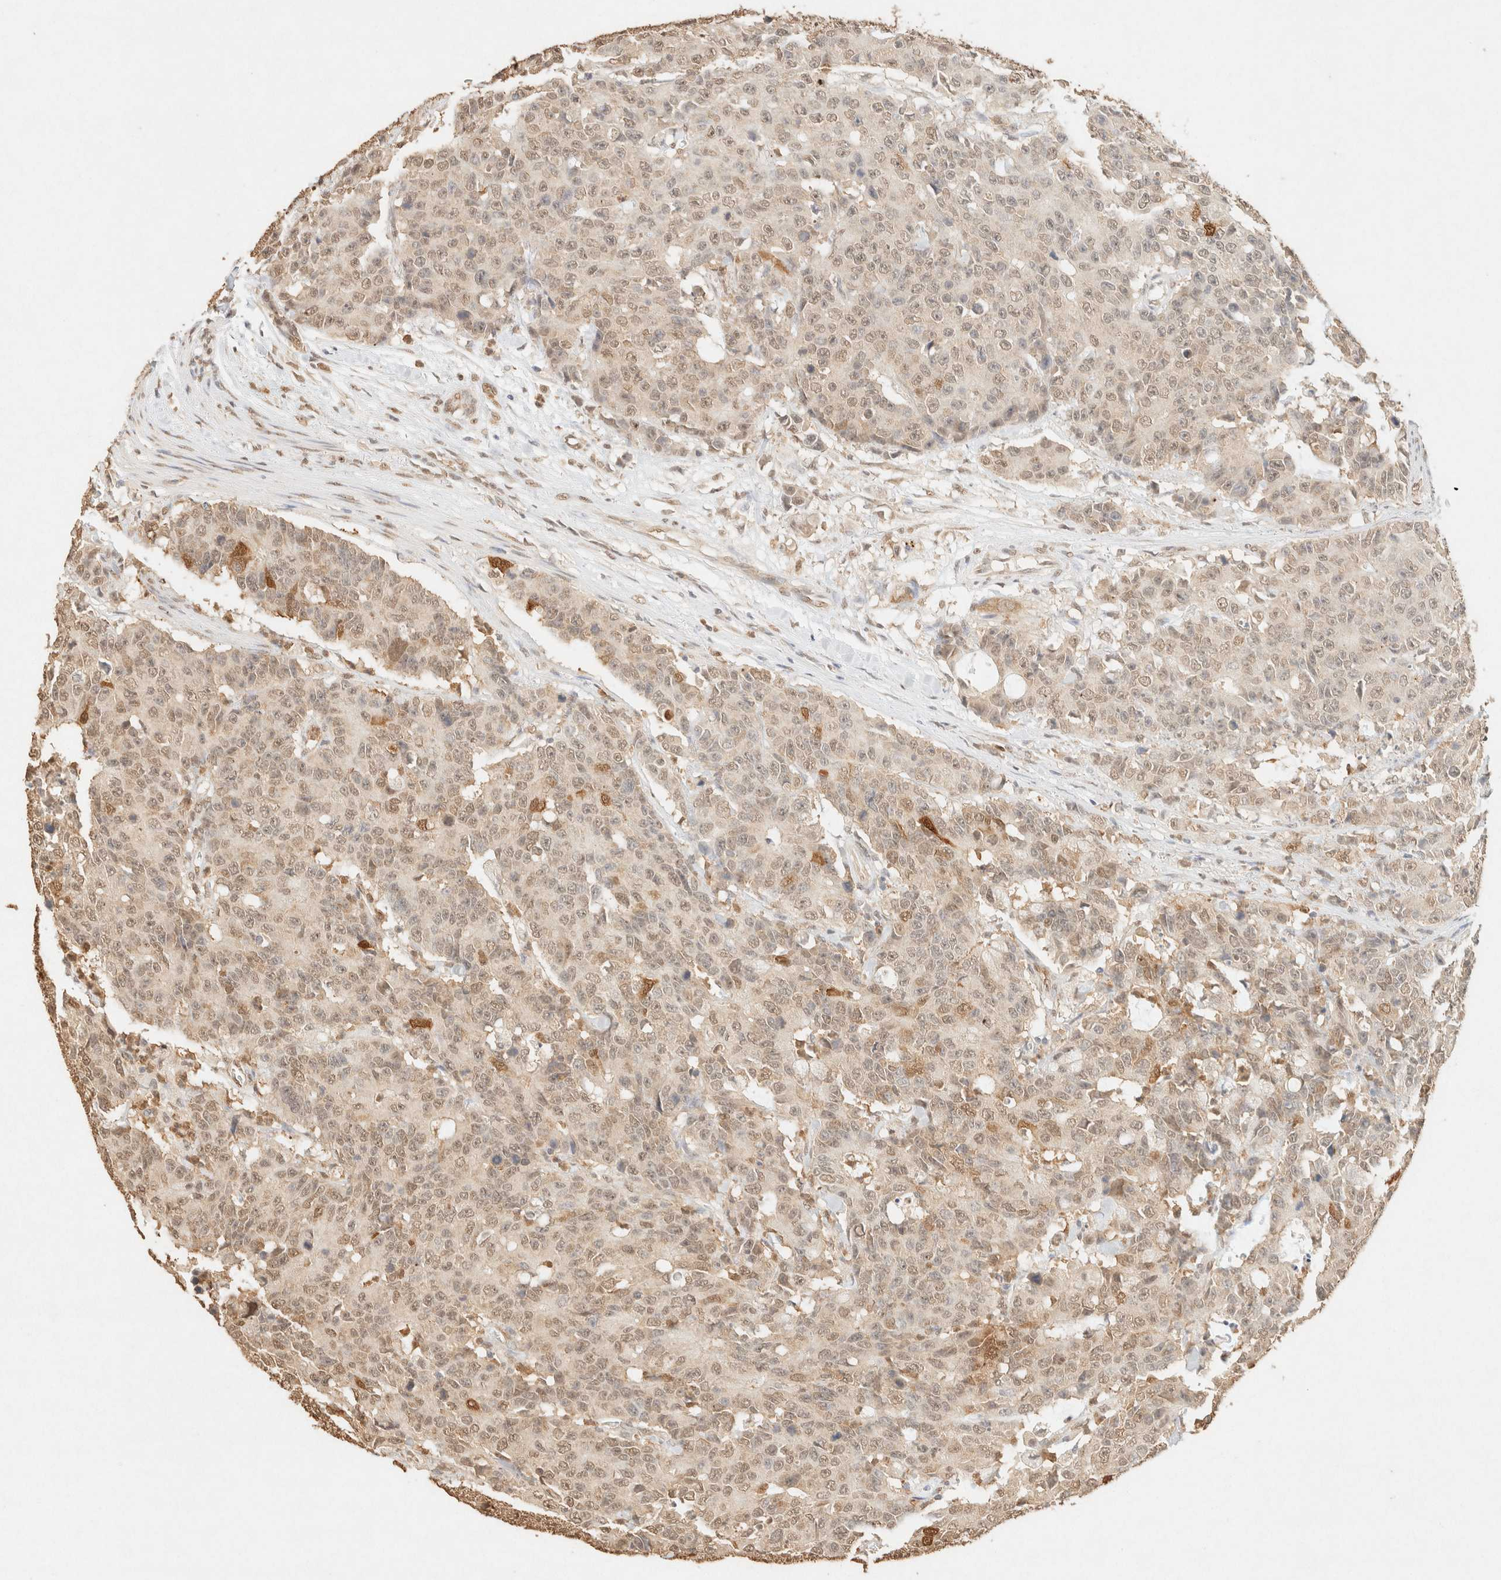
{"staining": {"intensity": "weak", "quantity": ">75%", "location": "nuclear"}, "tissue": "colorectal cancer", "cell_type": "Tumor cells", "image_type": "cancer", "snomed": [{"axis": "morphology", "description": "Adenocarcinoma, NOS"}, {"axis": "topography", "description": "Colon"}], "caption": "Immunohistochemical staining of human adenocarcinoma (colorectal) shows weak nuclear protein expression in about >75% of tumor cells.", "gene": "S100A13", "patient": {"sex": "female", "age": 86}}